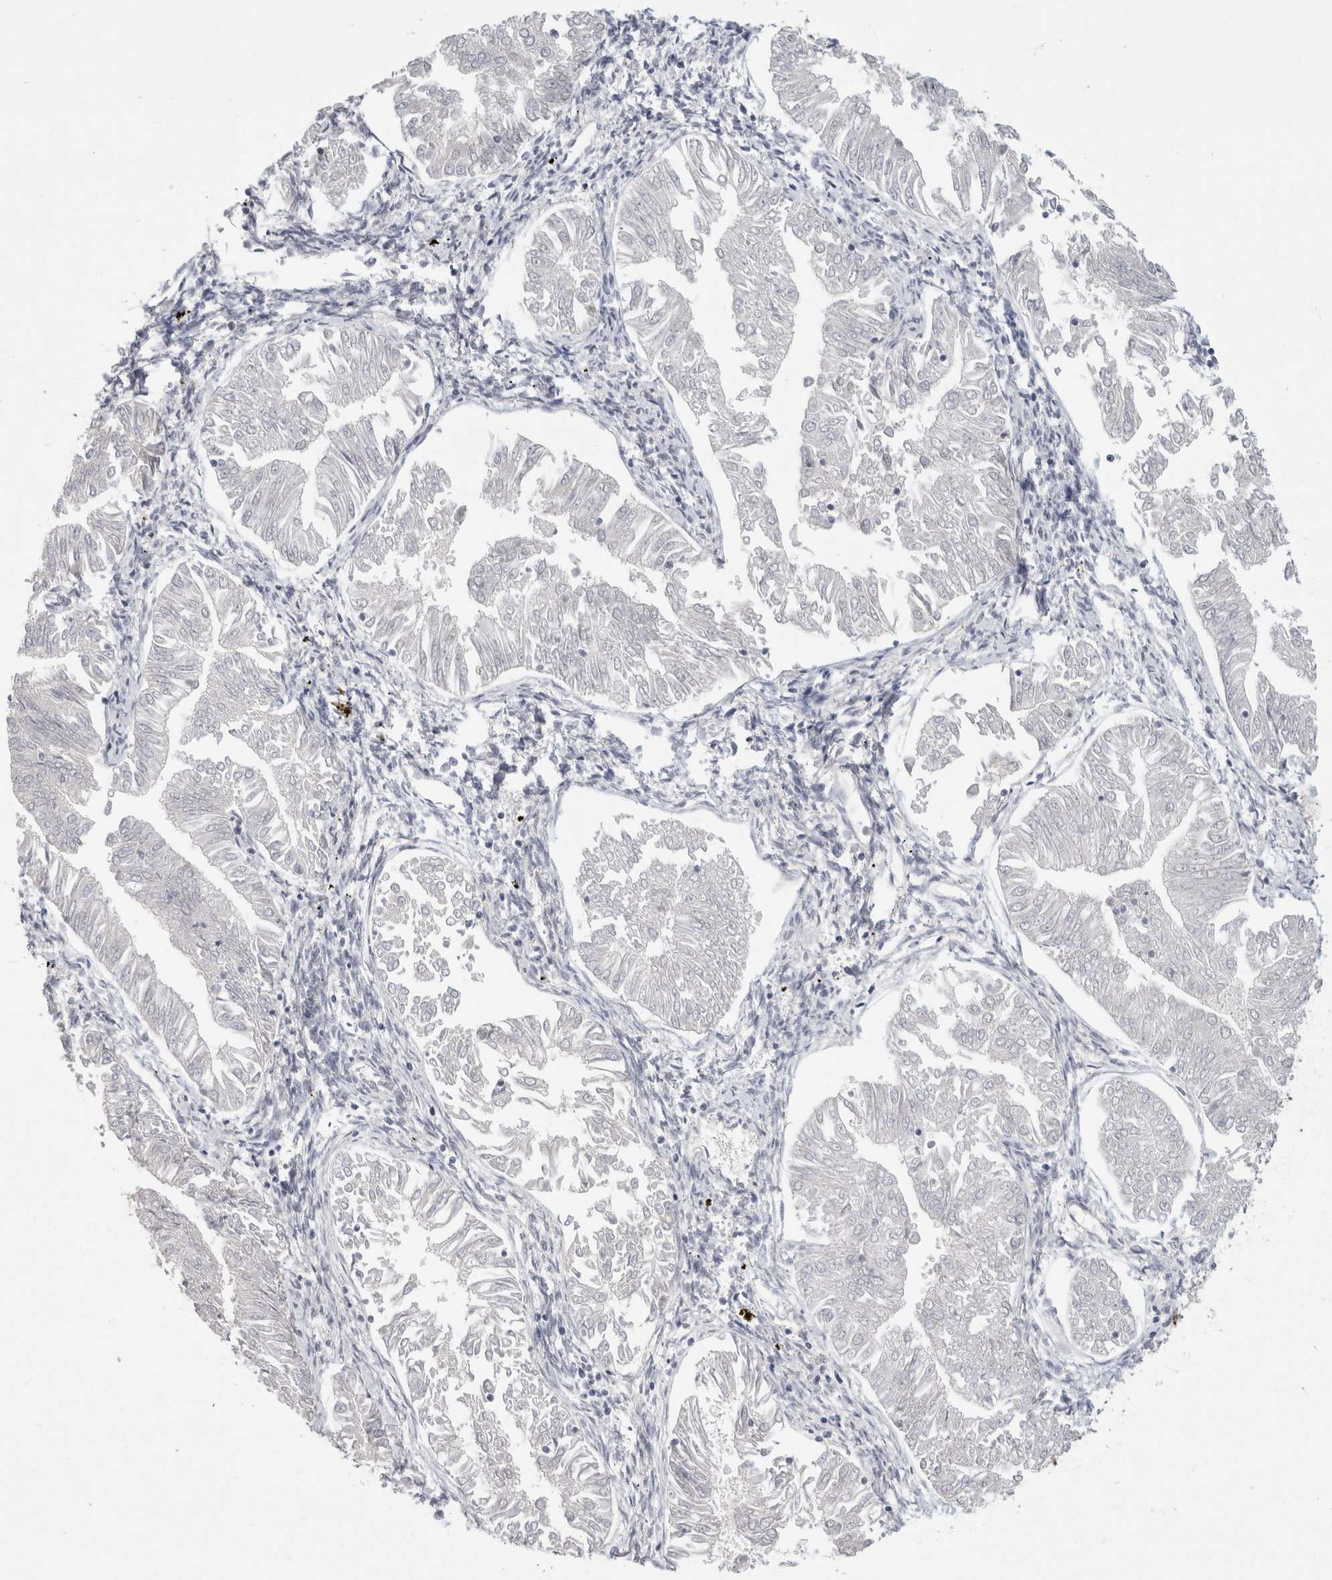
{"staining": {"intensity": "negative", "quantity": "none", "location": "none"}, "tissue": "endometrial cancer", "cell_type": "Tumor cells", "image_type": "cancer", "snomed": [{"axis": "morphology", "description": "Adenocarcinoma, NOS"}, {"axis": "topography", "description": "Endometrium"}], "caption": "Histopathology image shows no protein positivity in tumor cells of adenocarcinoma (endometrial) tissue.", "gene": "CHRM4", "patient": {"sex": "female", "age": 53}}